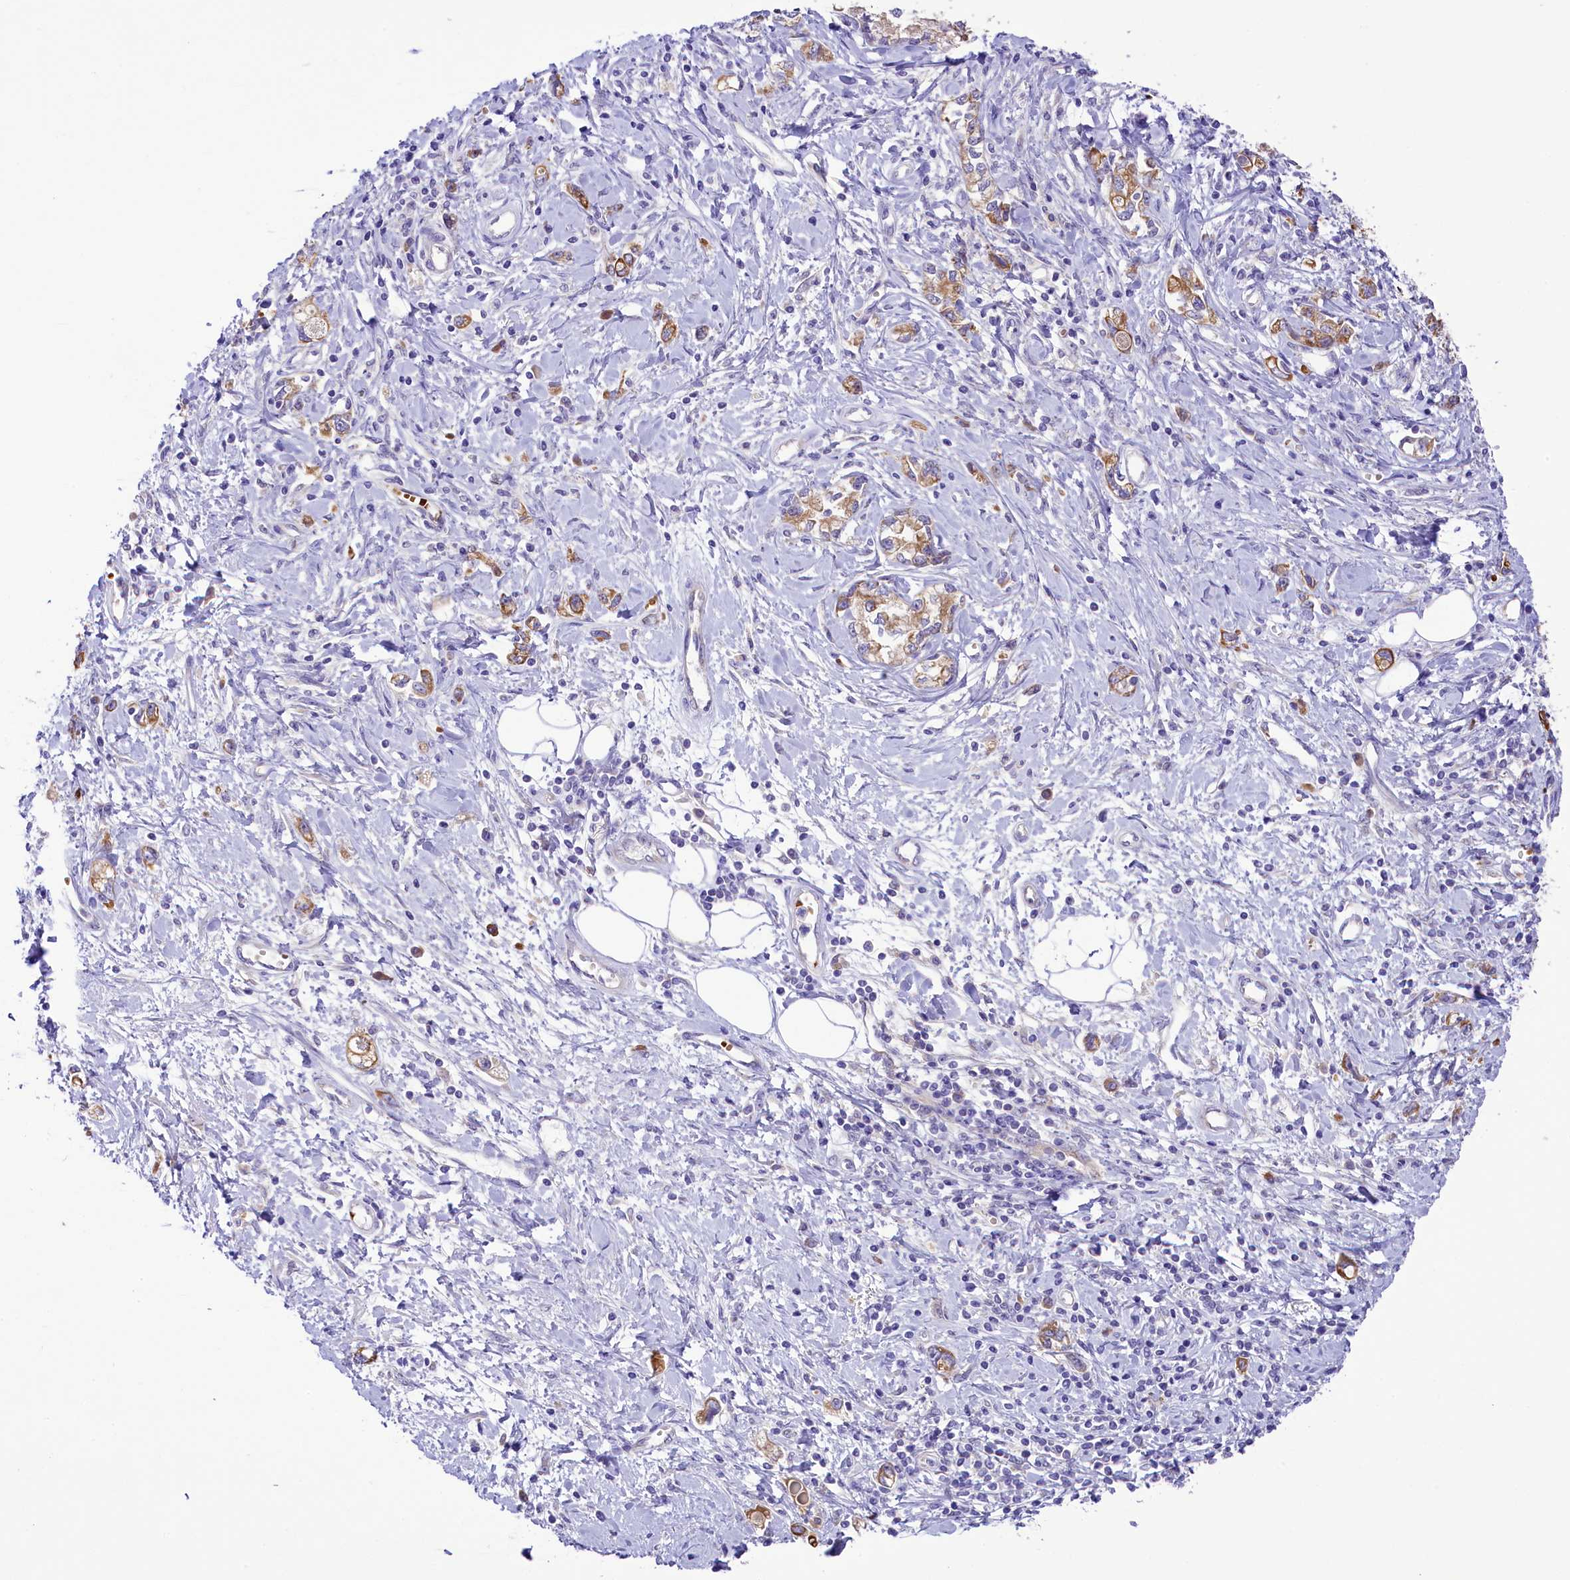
{"staining": {"intensity": "moderate", "quantity": ">75%", "location": "cytoplasmic/membranous"}, "tissue": "stomach cancer", "cell_type": "Tumor cells", "image_type": "cancer", "snomed": [{"axis": "morphology", "description": "Adenocarcinoma, NOS"}, {"axis": "topography", "description": "Stomach"}], "caption": "Protein staining displays moderate cytoplasmic/membranous staining in about >75% of tumor cells in stomach cancer (adenocarcinoma).", "gene": "LARP4", "patient": {"sex": "female", "age": 76}}